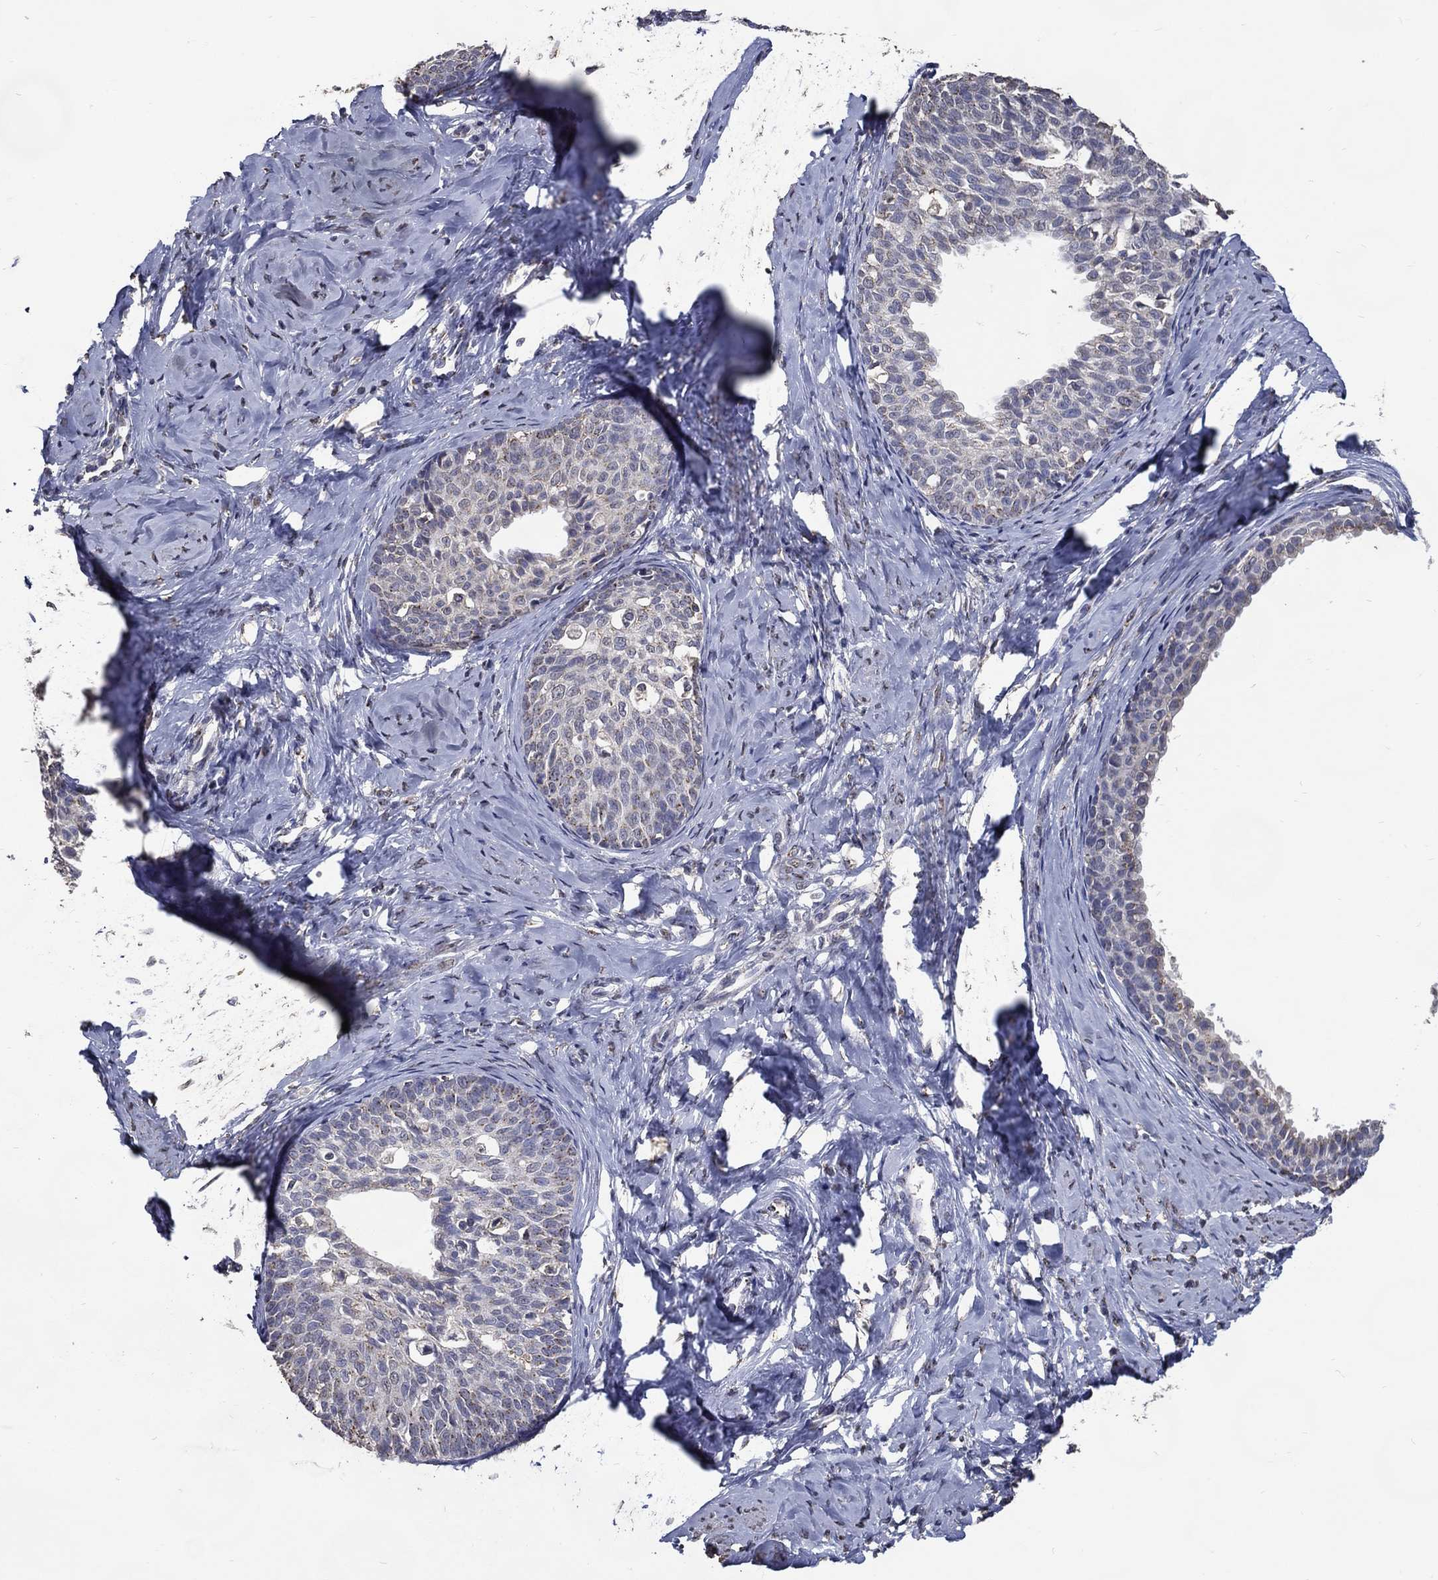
{"staining": {"intensity": "weak", "quantity": "25%-75%", "location": "cytoplasmic/membranous"}, "tissue": "cervical cancer", "cell_type": "Tumor cells", "image_type": "cancer", "snomed": [{"axis": "morphology", "description": "Squamous cell carcinoma, NOS"}, {"axis": "topography", "description": "Cervix"}], "caption": "A high-resolution photomicrograph shows IHC staining of cervical cancer, which displays weak cytoplasmic/membranous positivity in approximately 25%-75% of tumor cells. Using DAB (3,3'-diaminobenzidine) (brown) and hematoxylin (blue) stains, captured at high magnification using brightfield microscopy.", "gene": "GPR183", "patient": {"sex": "female", "age": 51}}